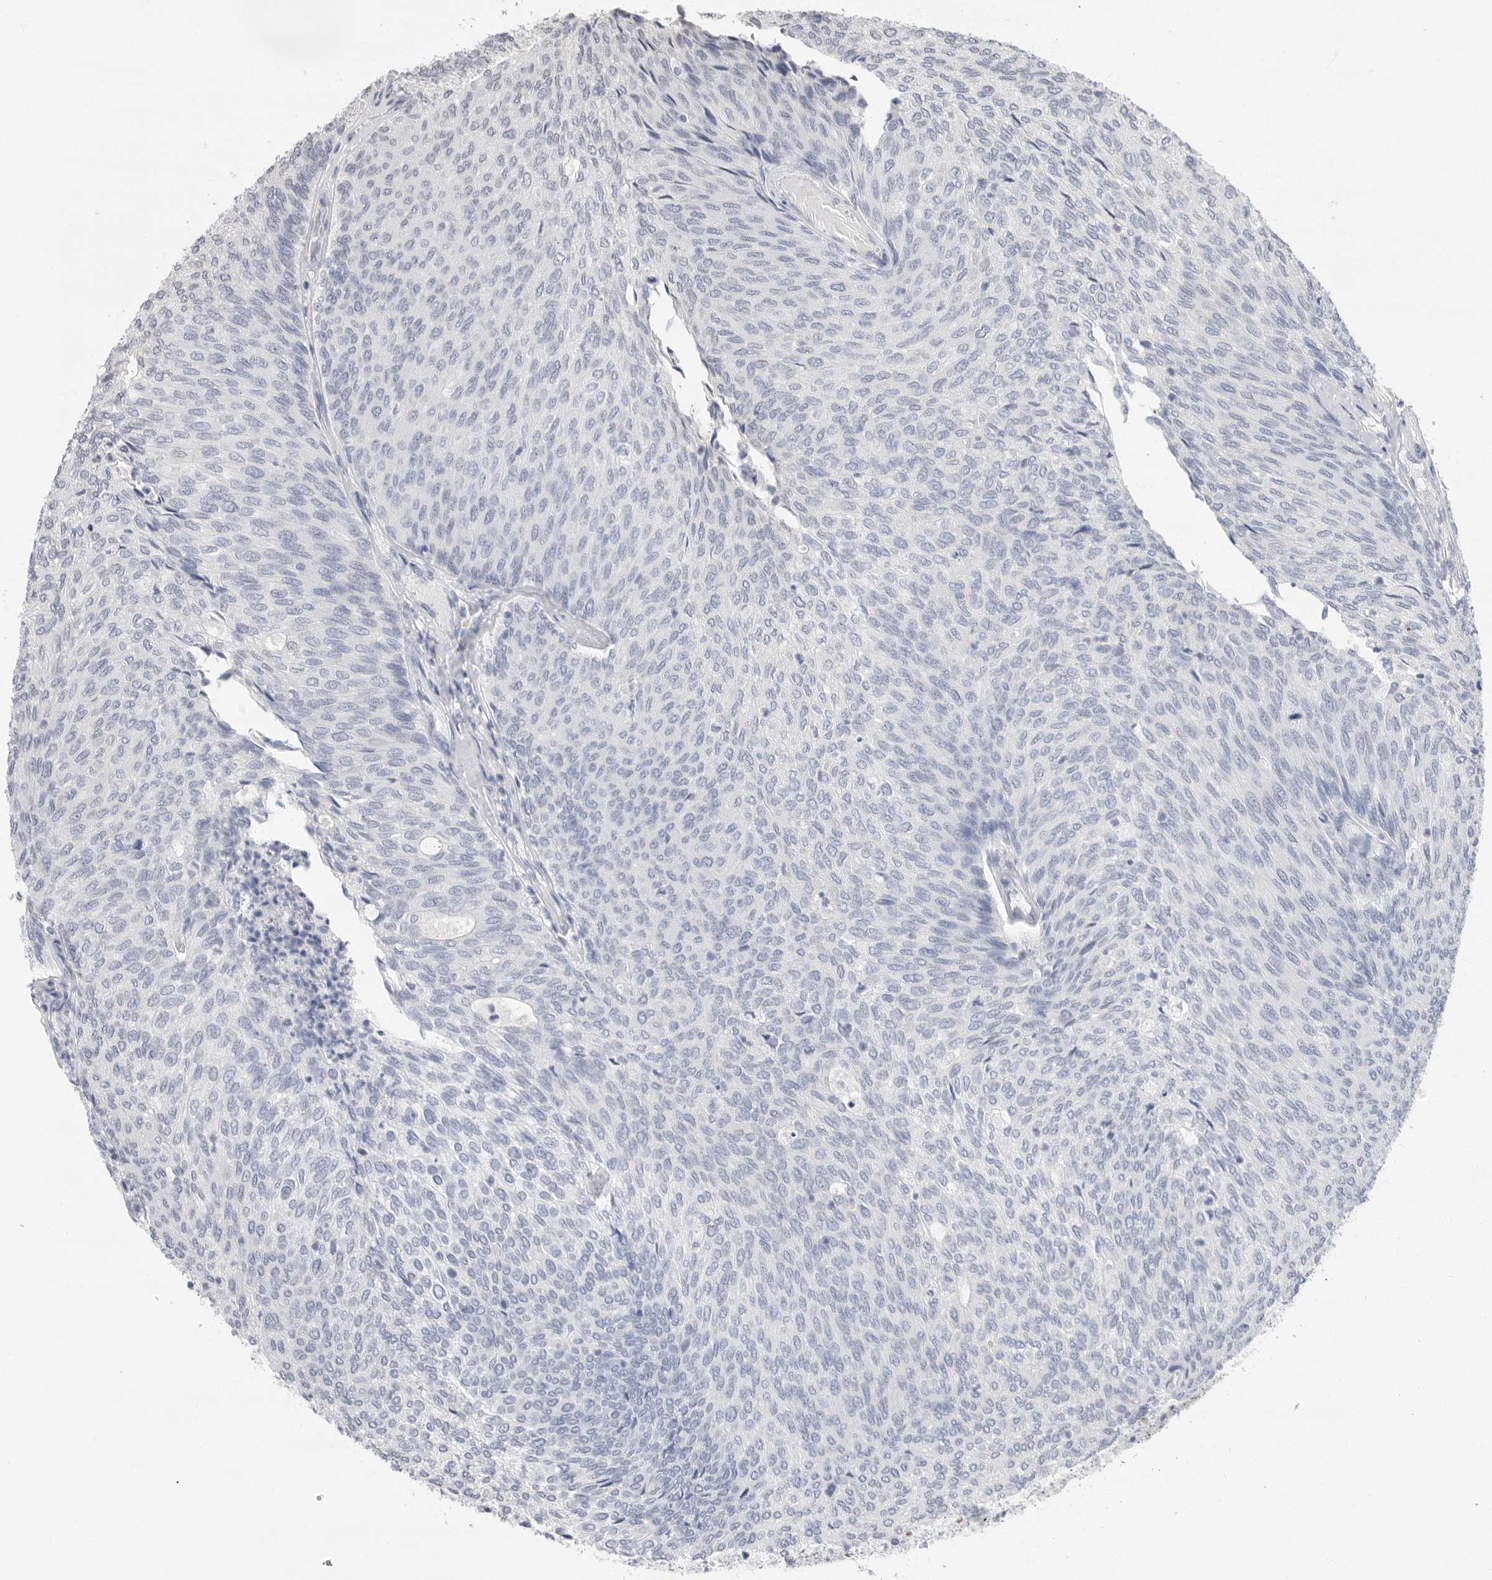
{"staining": {"intensity": "negative", "quantity": "none", "location": "none"}, "tissue": "urothelial cancer", "cell_type": "Tumor cells", "image_type": "cancer", "snomed": [{"axis": "morphology", "description": "Urothelial carcinoma, Low grade"}, {"axis": "topography", "description": "Urinary bladder"}], "caption": "Tumor cells are negative for brown protein staining in urothelial cancer.", "gene": "ARHGEF10", "patient": {"sex": "female", "age": 79}}